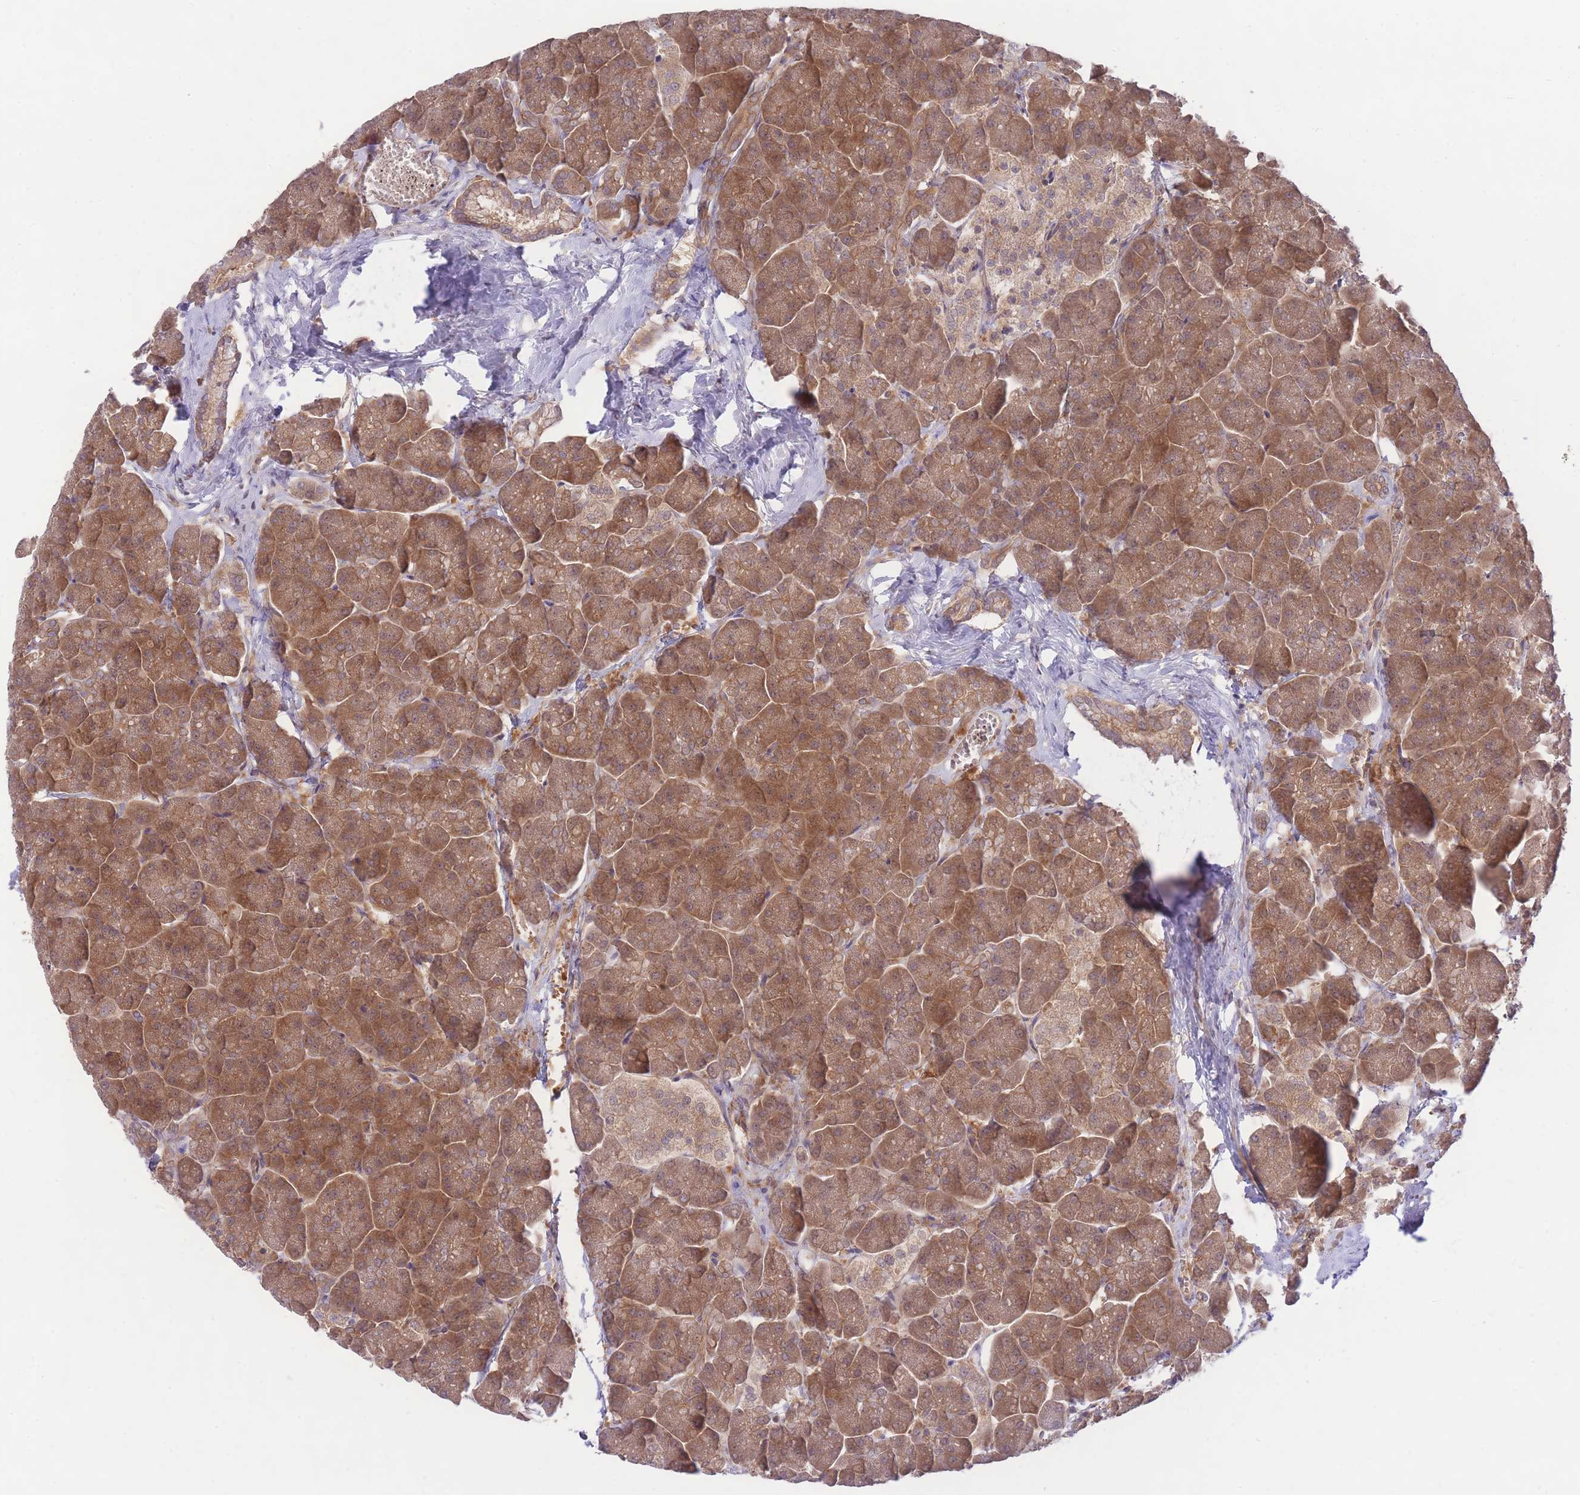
{"staining": {"intensity": "moderate", "quantity": ">75%", "location": "cytoplasmic/membranous"}, "tissue": "pancreas", "cell_type": "Exocrine glandular cells", "image_type": "normal", "snomed": [{"axis": "morphology", "description": "Normal tissue, NOS"}, {"axis": "topography", "description": "Pancreas"}, {"axis": "topography", "description": "Peripheral nerve tissue"}], "caption": "The histopathology image displays staining of benign pancreas, revealing moderate cytoplasmic/membranous protein staining (brown color) within exocrine glandular cells. Immunohistochemistry (ihc) stains the protein of interest in brown and the nuclei are stained blue.", "gene": "PREP", "patient": {"sex": "male", "age": 54}}